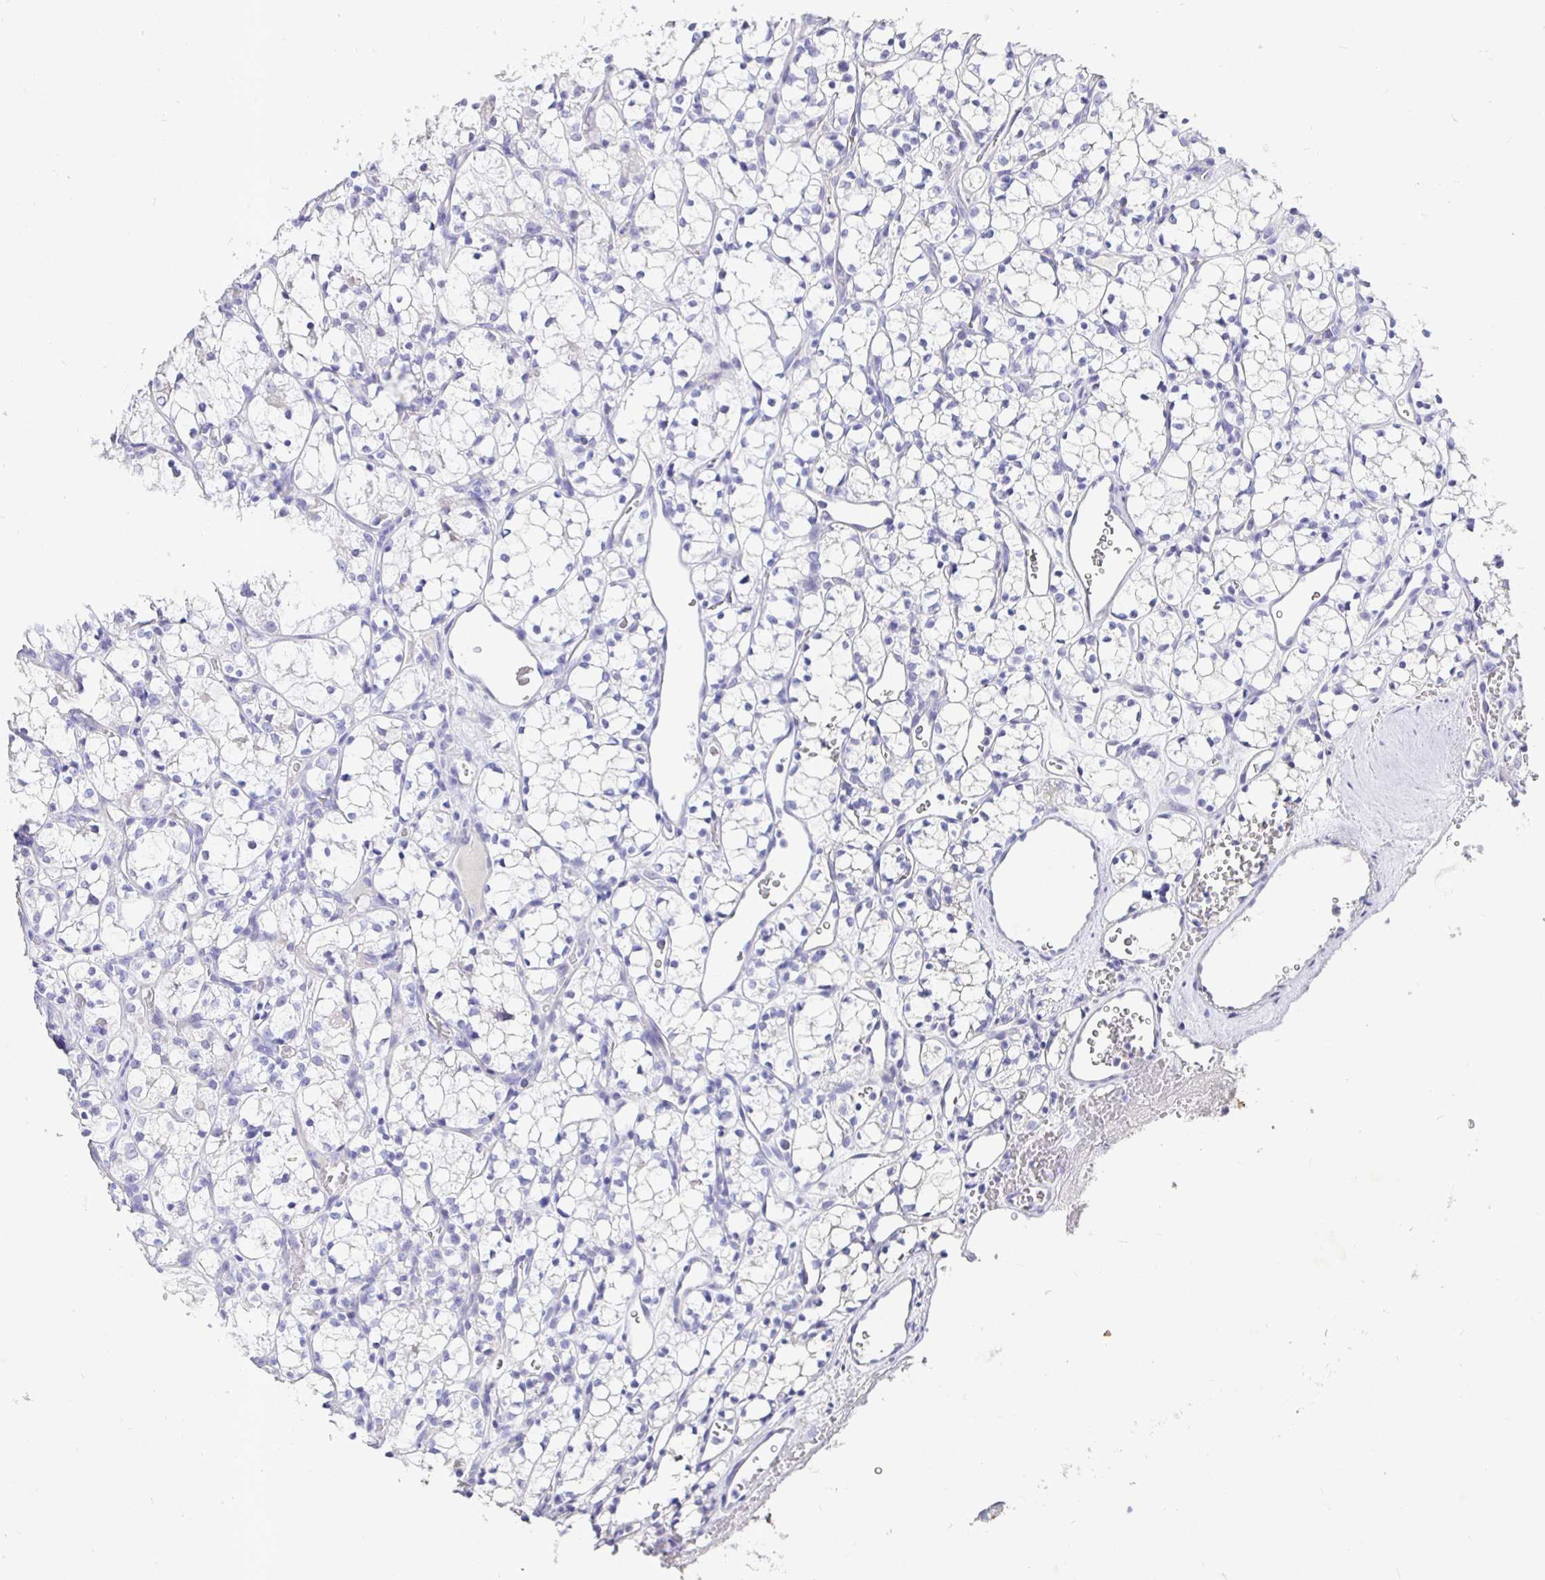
{"staining": {"intensity": "negative", "quantity": "none", "location": "none"}, "tissue": "renal cancer", "cell_type": "Tumor cells", "image_type": "cancer", "snomed": [{"axis": "morphology", "description": "Adenocarcinoma, NOS"}, {"axis": "topography", "description": "Kidney"}], "caption": "A photomicrograph of human renal cancer is negative for staining in tumor cells.", "gene": "TPTE", "patient": {"sex": "female", "age": 69}}